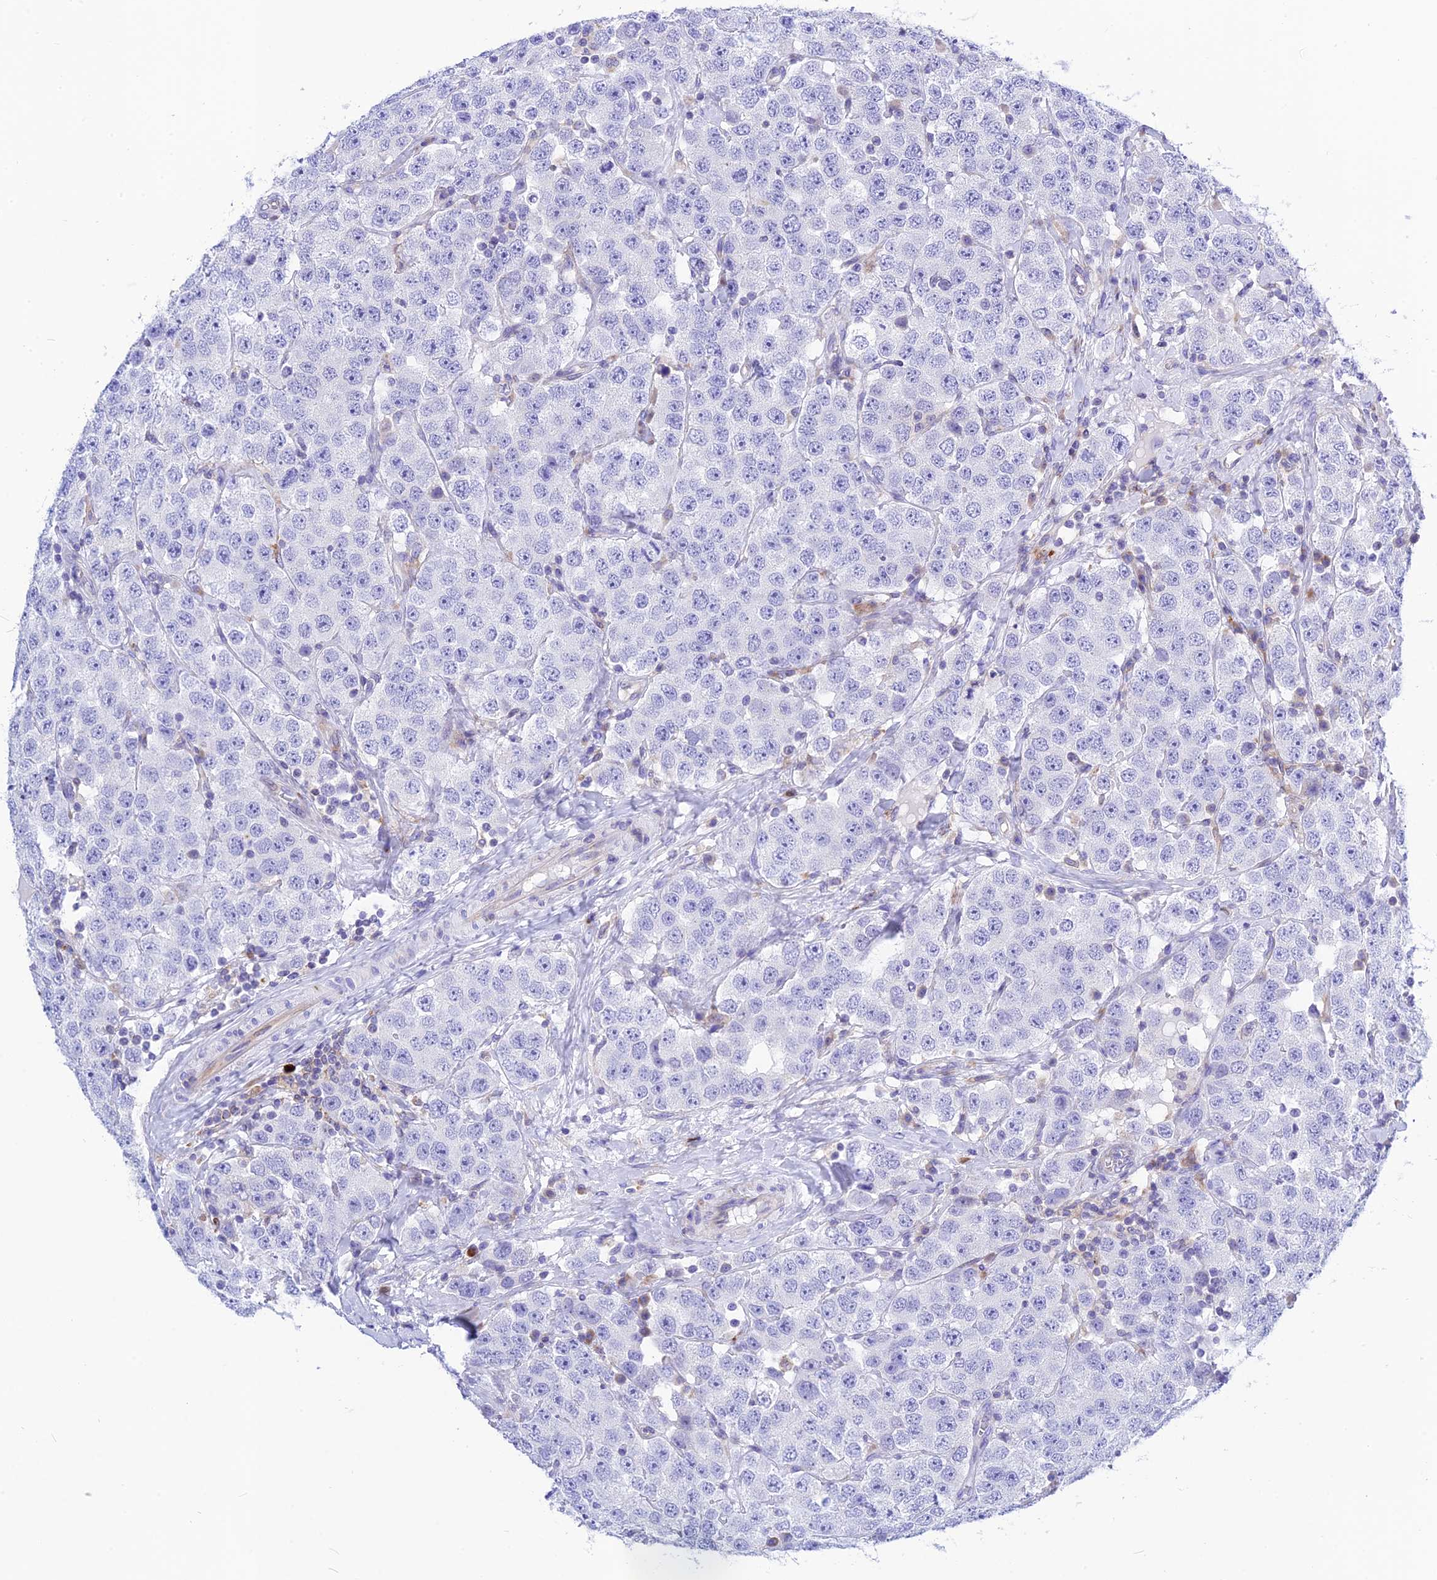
{"staining": {"intensity": "negative", "quantity": "none", "location": "none"}, "tissue": "testis cancer", "cell_type": "Tumor cells", "image_type": "cancer", "snomed": [{"axis": "morphology", "description": "Seminoma, NOS"}, {"axis": "topography", "description": "Testis"}], "caption": "Immunohistochemistry (IHC) image of human testis cancer stained for a protein (brown), which exhibits no expression in tumor cells. (Brightfield microscopy of DAB immunohistochemistry (IHC) at high magnification).", "gene": "CNOT6", "patient": {"sex": "male", "age": 28}}